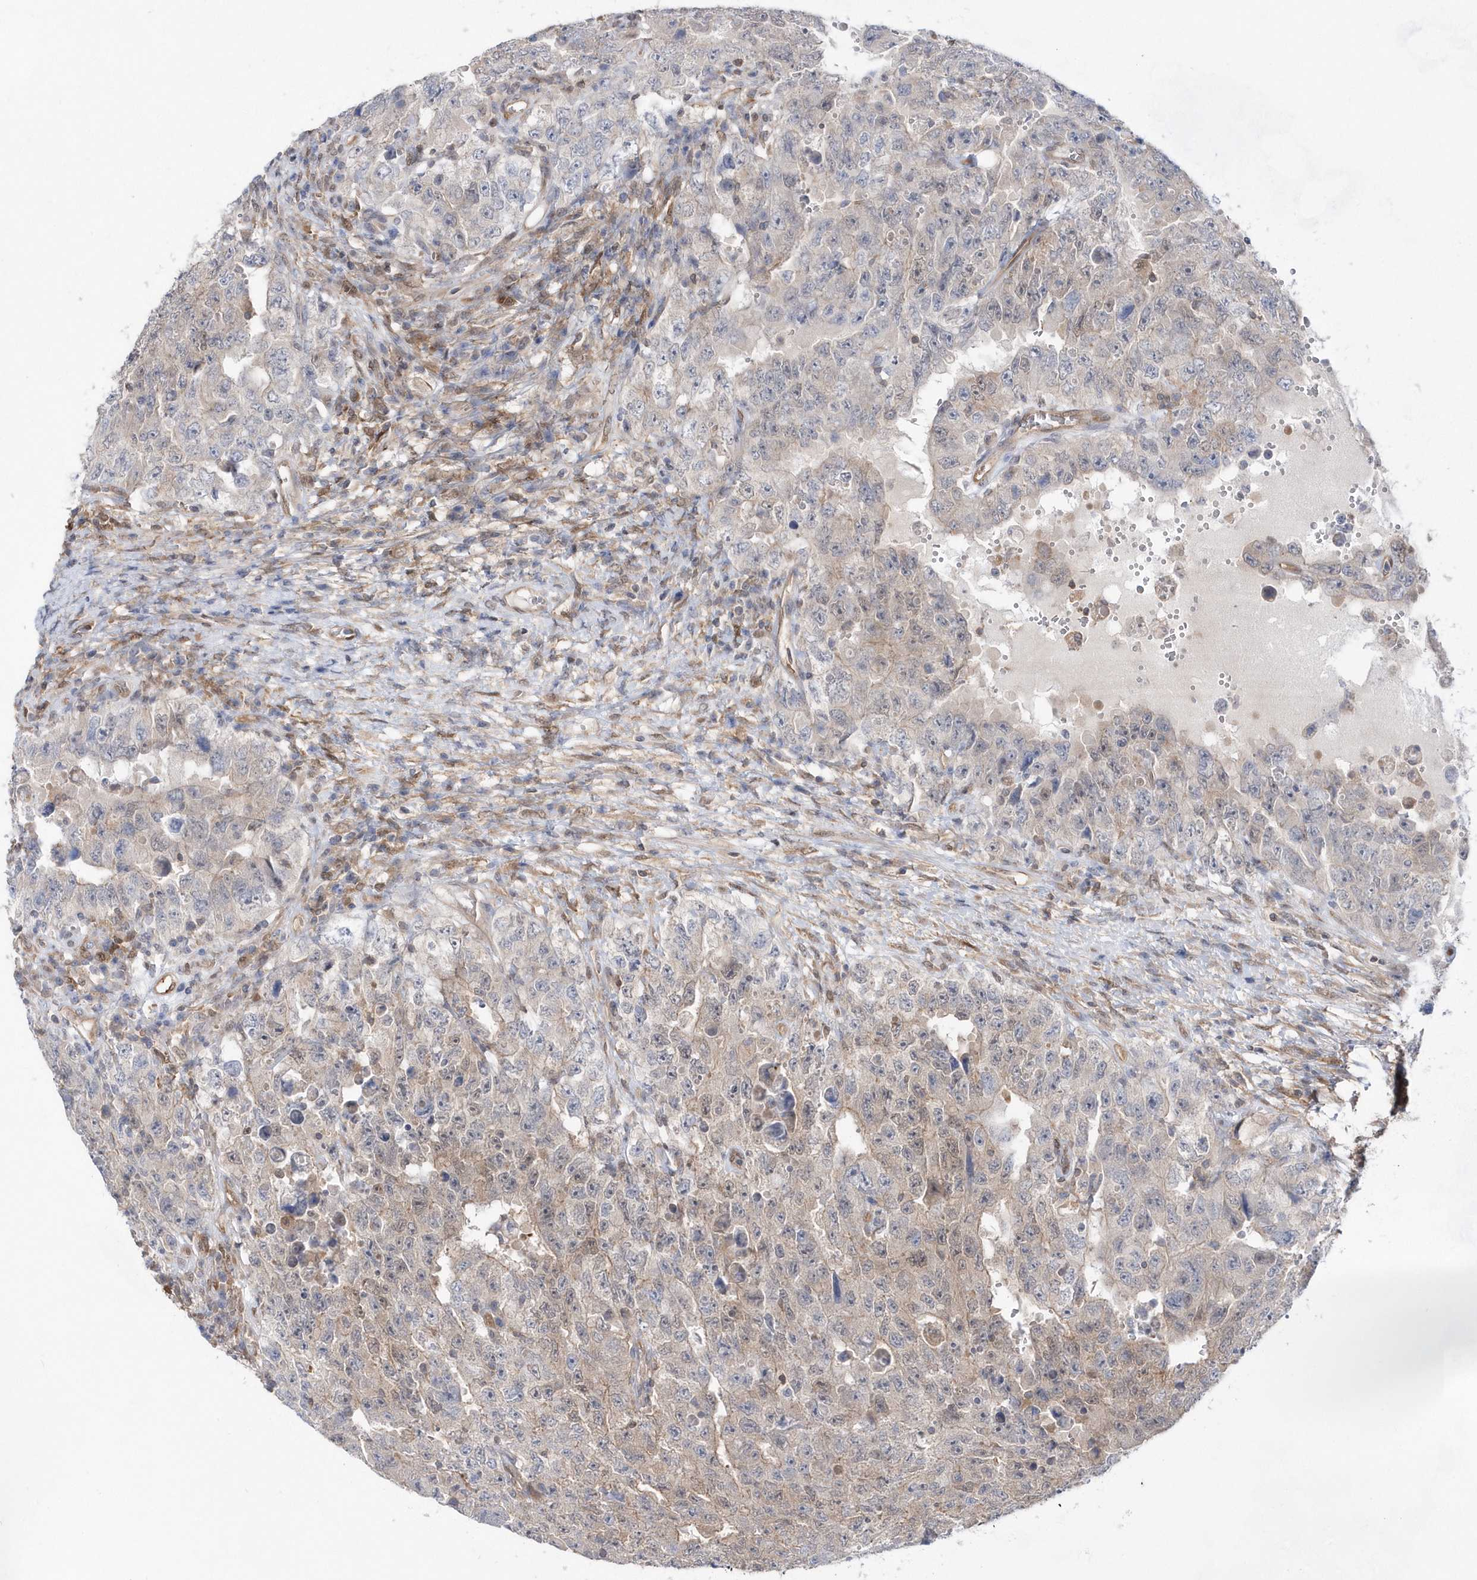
{"staining": {"intensity": "negative", "quantity": "none", "location": "none"}, "tissue": "testis cancer", "cell_type": "Tumor cells", "image_type": "cancer", "snomed": [{"axis": "morphology", "description": "Carcinoma, Embryonal, NOS"}, {"axis": "topography", "description": "Testis"}], "caption": "Micrograph shows no protein staining in tumor cells of embryonal carcinoma (testis) tissue.", "gene": "BDH2", "patient": {"sex": "male", "age": 26}}